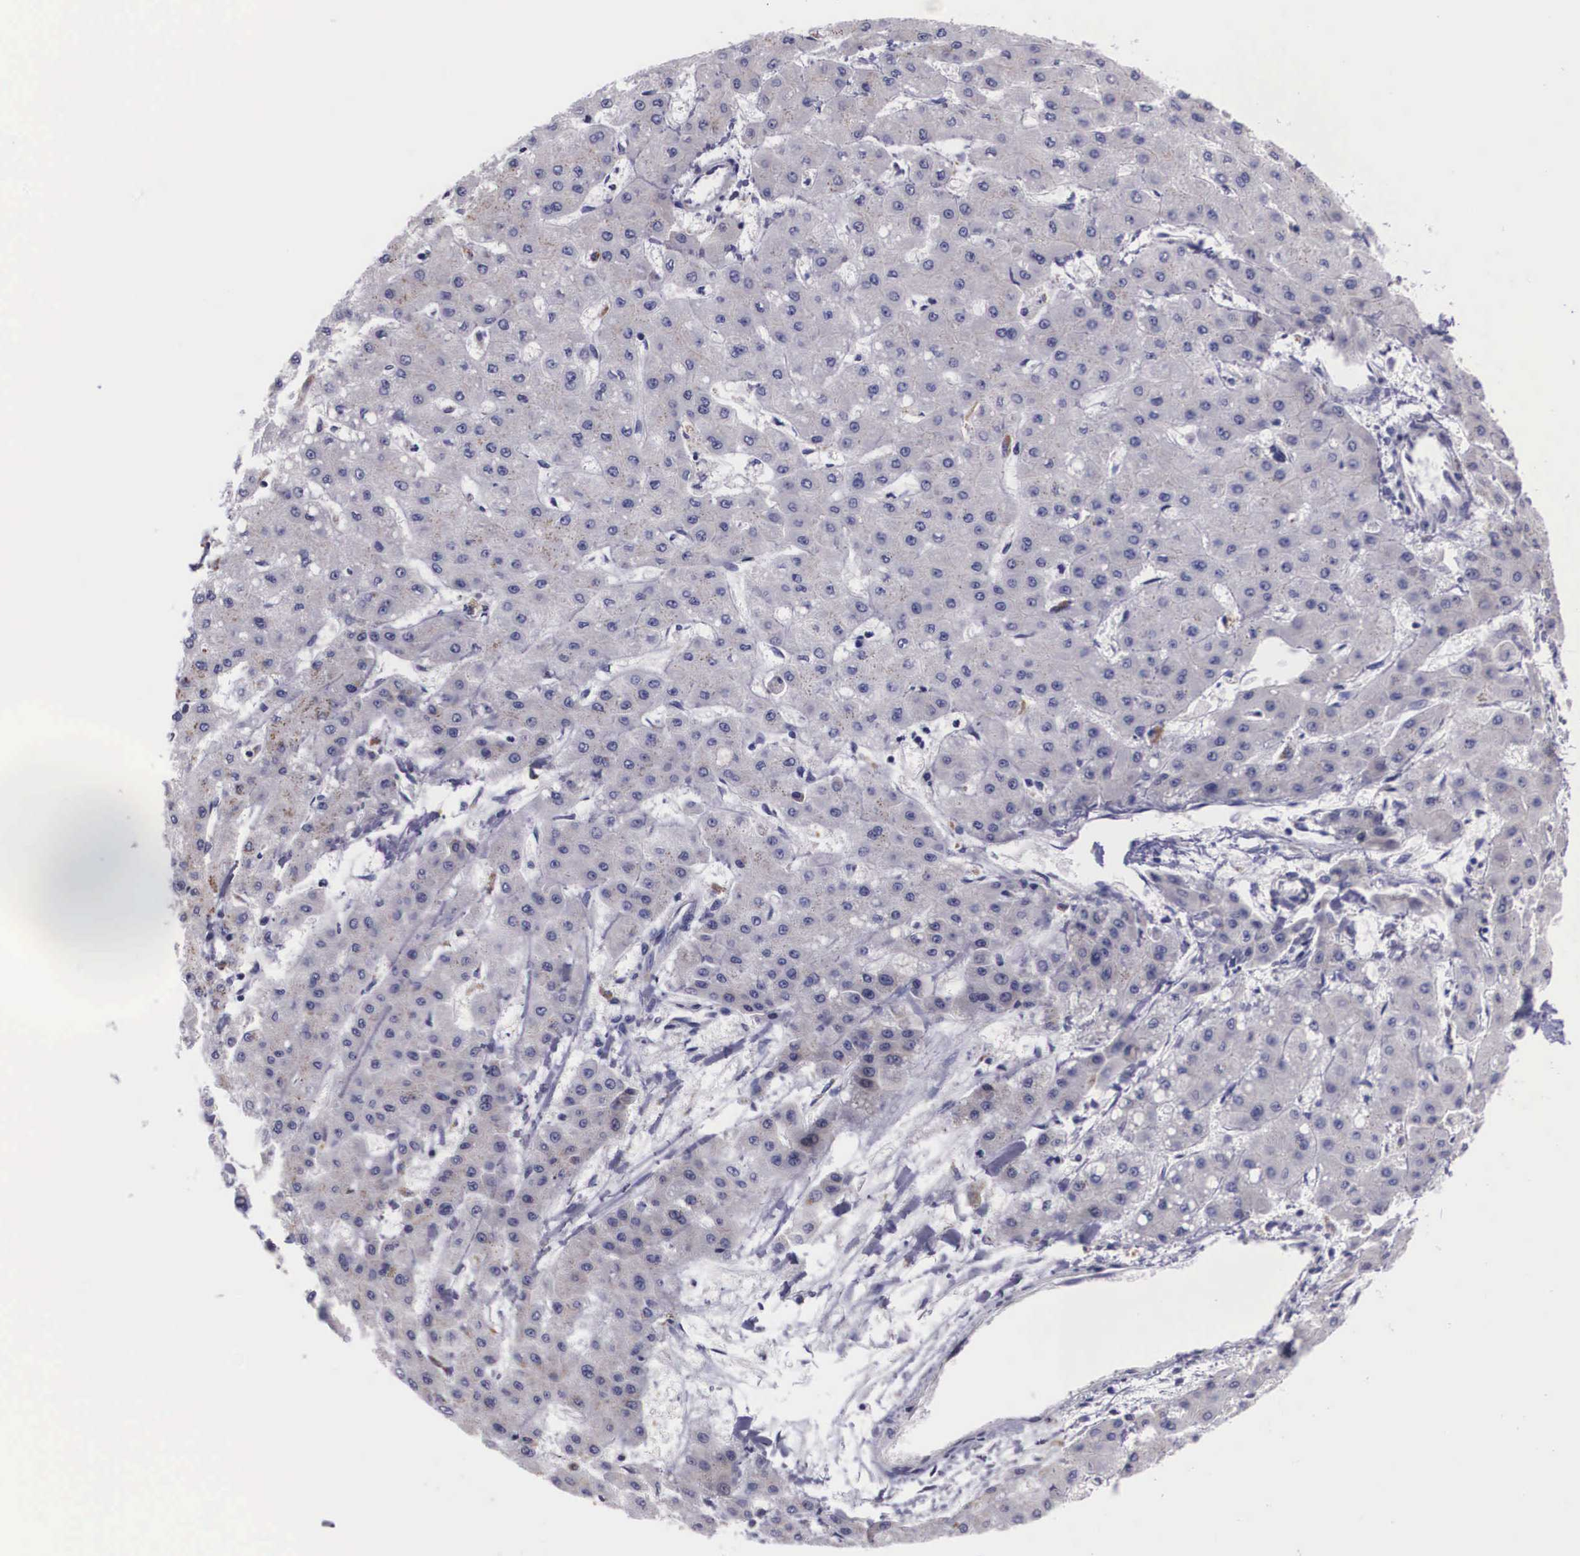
{"staining": {"intensity": "weak", "quantity": "<25%", "location": "cytoplasmic/membranous"}, "tissue": "liver cancer", "cell_type": "Tumor cells", "image_type": "cancer", "snomed": [{"axis": "morphology", "description": "Carcinoma, Hepatocellular, NOS"}, {"axis": "topography", "description": "Liver"}], "caption": "This is a photomicrograph of immunohistochemistry staining of liver hepatocellular carcinoma, which shows no staining in tumor cells.", "gene": "CRELD2", "patient": {"sex": "female", "age": 52}}